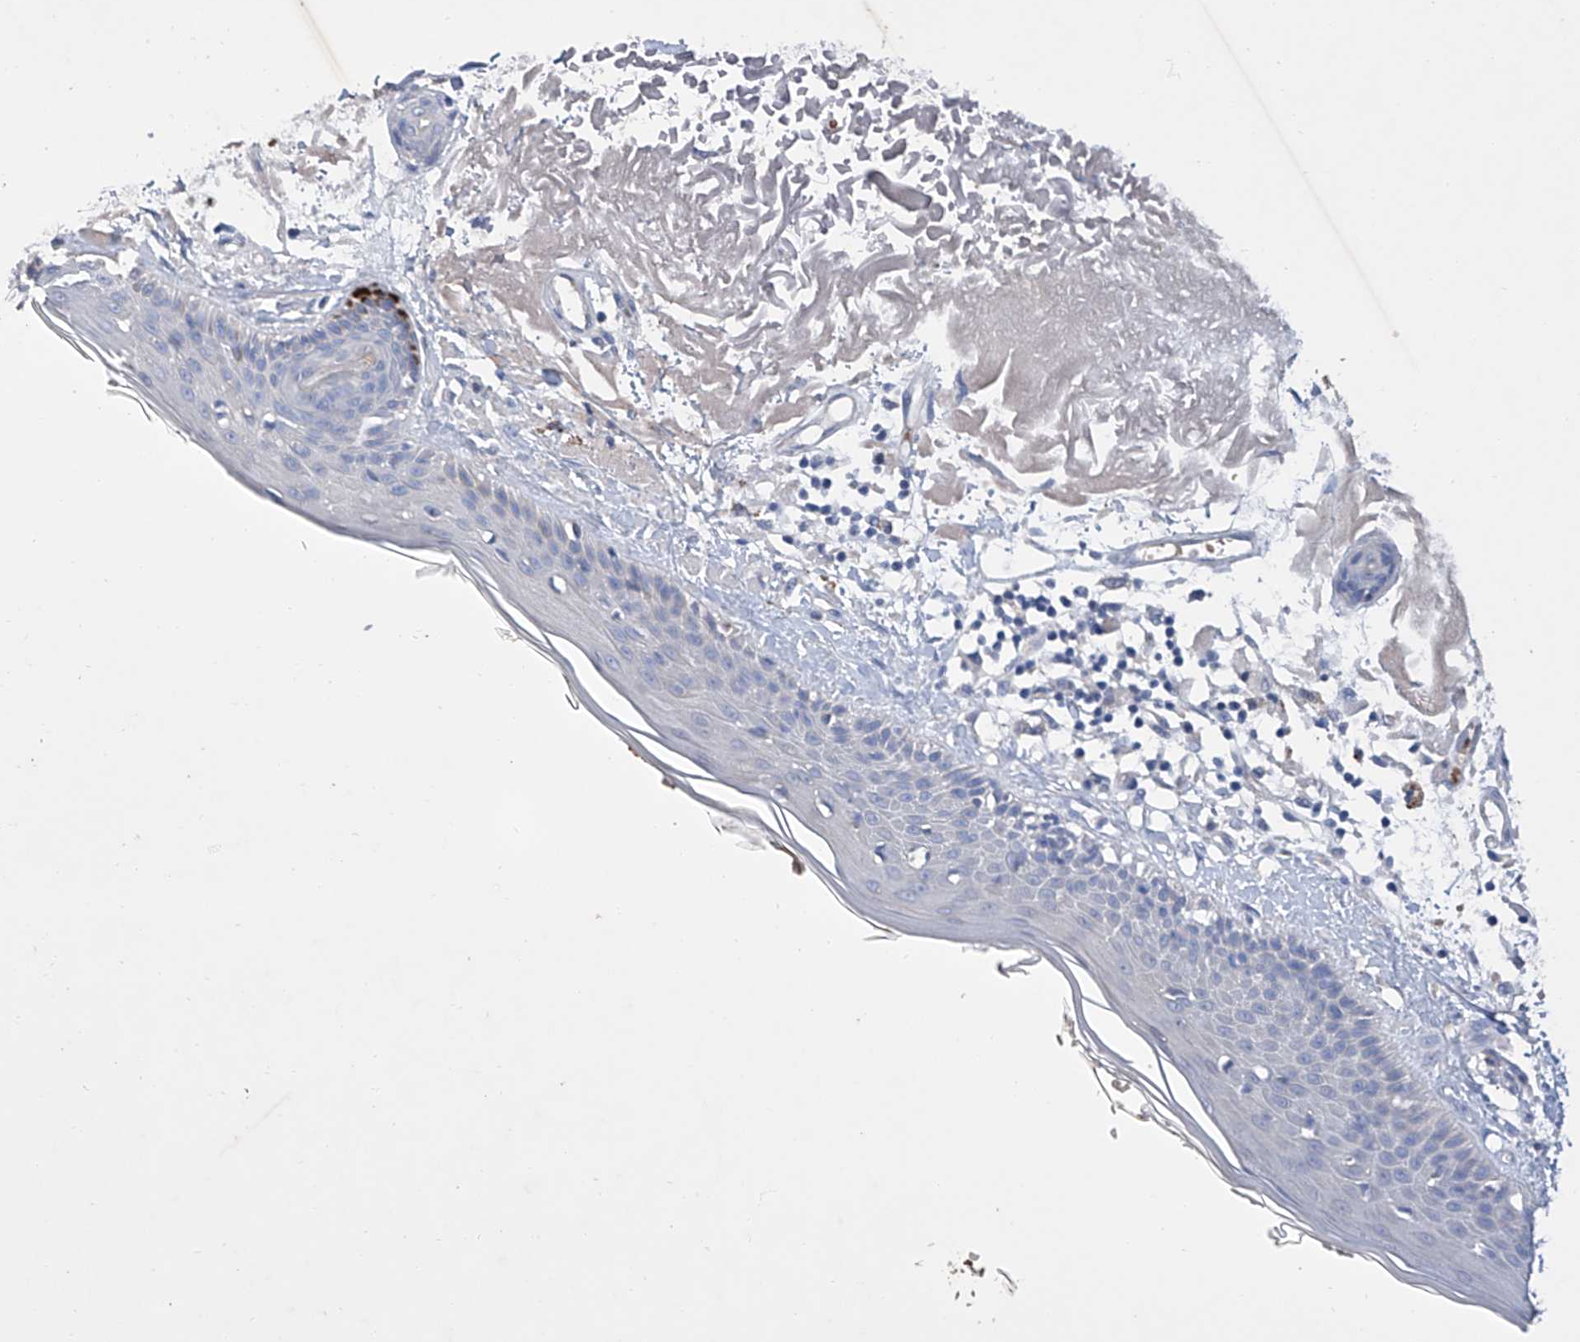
{"staining": {"intensity": "negative", "quantity": "none", "location": "none"}, "tissue": "skin", "cell_type": "Fibroblasts", "image_type": "normal", "snomed": [{"axis": "morphology", "description": "Normal tissue, NOS"}, {"axis": "topography", "description": "Skin"}, {"axis": "topography", "description": "Skeletal muscle"}], "caption": "Immunohistochemical staining of normal skin shows no significant positivity in fibroblasts. (Brightfield microscopy of DAB (3,3'-diaminobenzidine) IHC at high magnification).", "gene": "GPT", "patient": {"sex": "male", "age": 83}}